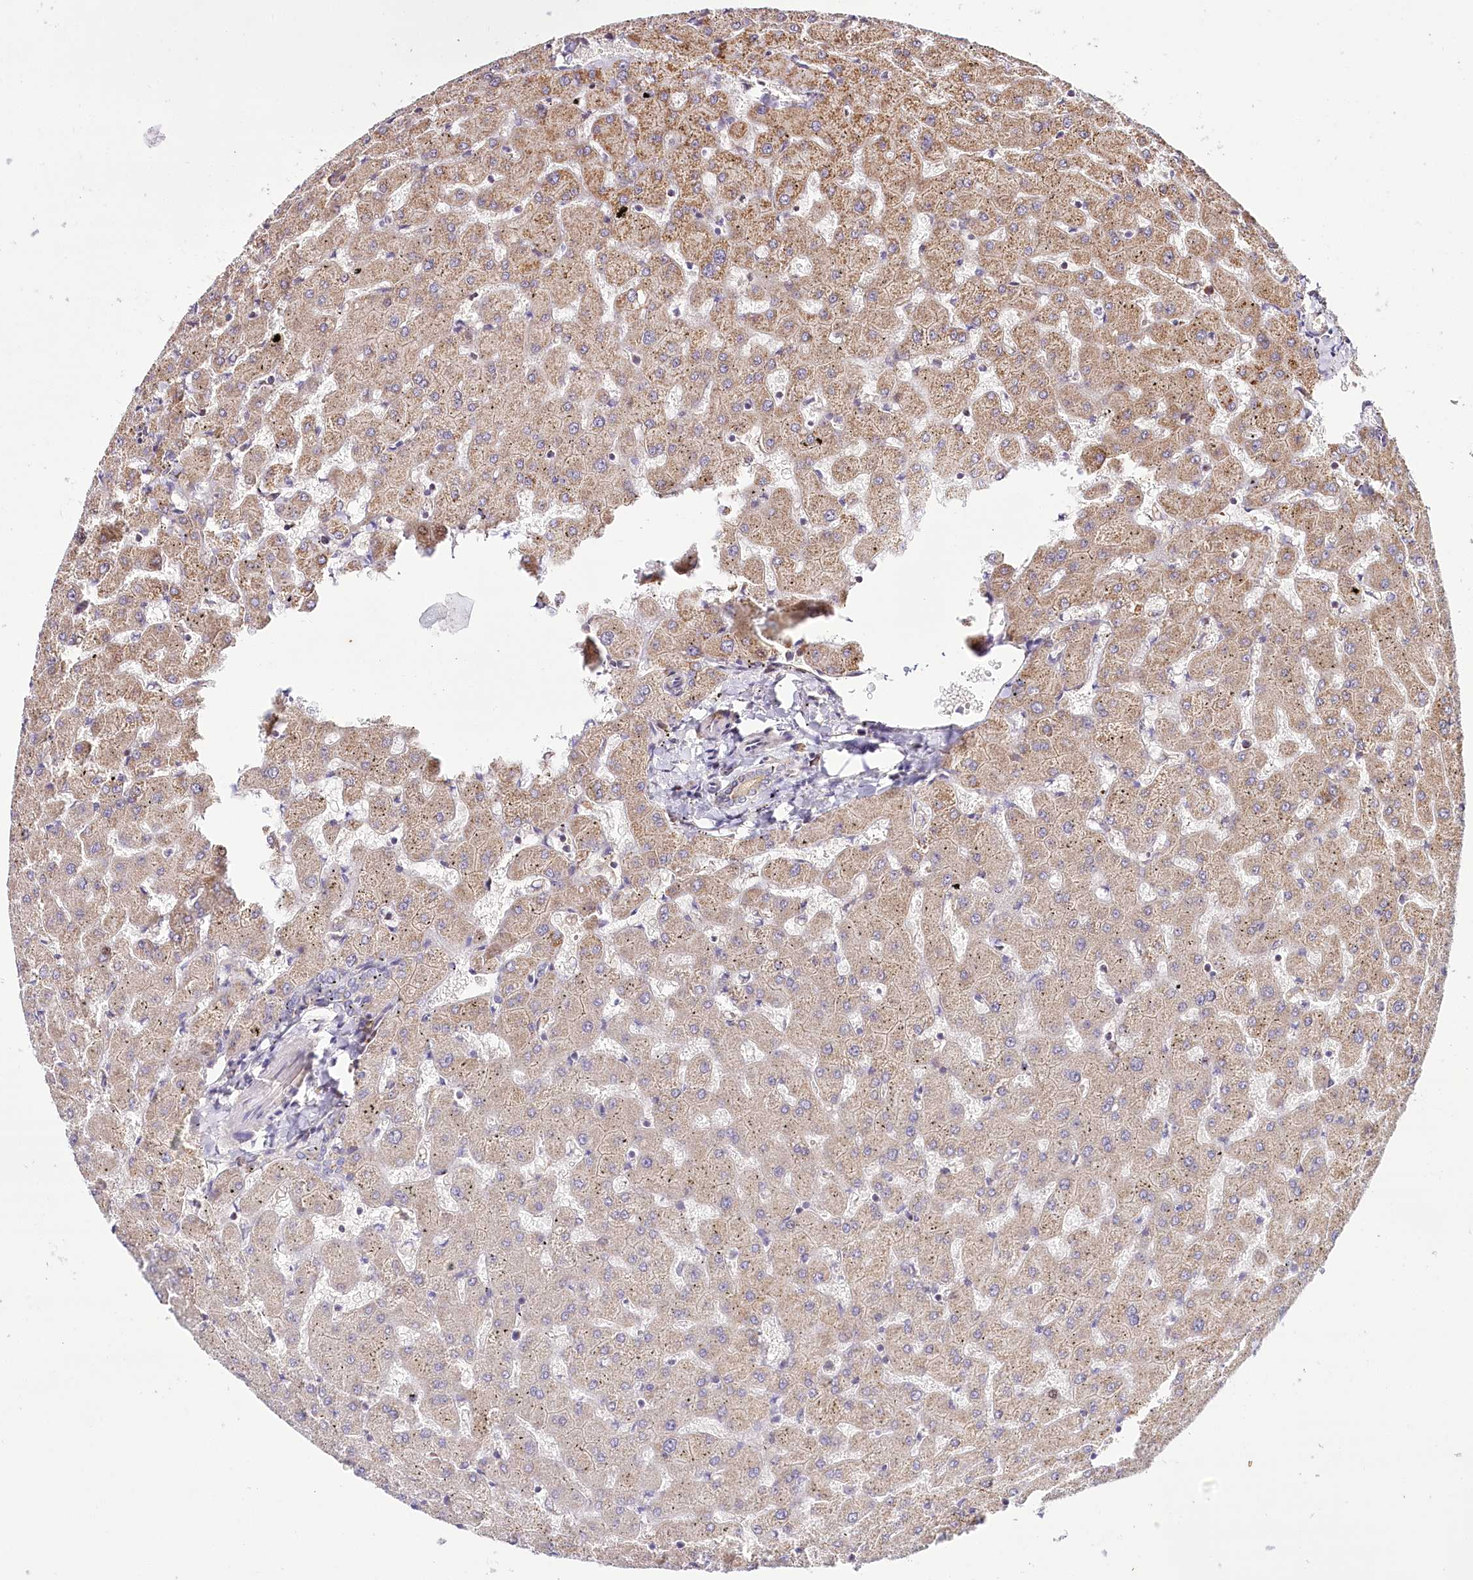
{"staining": {"intensity": "weak", "quantity": "25%-75%", "location": "cytoplasmic/membranous"}, "tissue": "liver", "cell_type": "Cholangiocytes", "image_type": "normal", "snomed": [{"axis": "morphology", "description": "Normal tissue, NOS"}, {"axis": "topography", "description": "Liver"}], "caption": "This histopathology image shows IHC staining of benign liver, with low weak cytoplasmic/membranous staining in about 25%-75% of cholangiocytes.", "gene": "THUMPD3", "patient": {"sex": "female", "age": 63}}